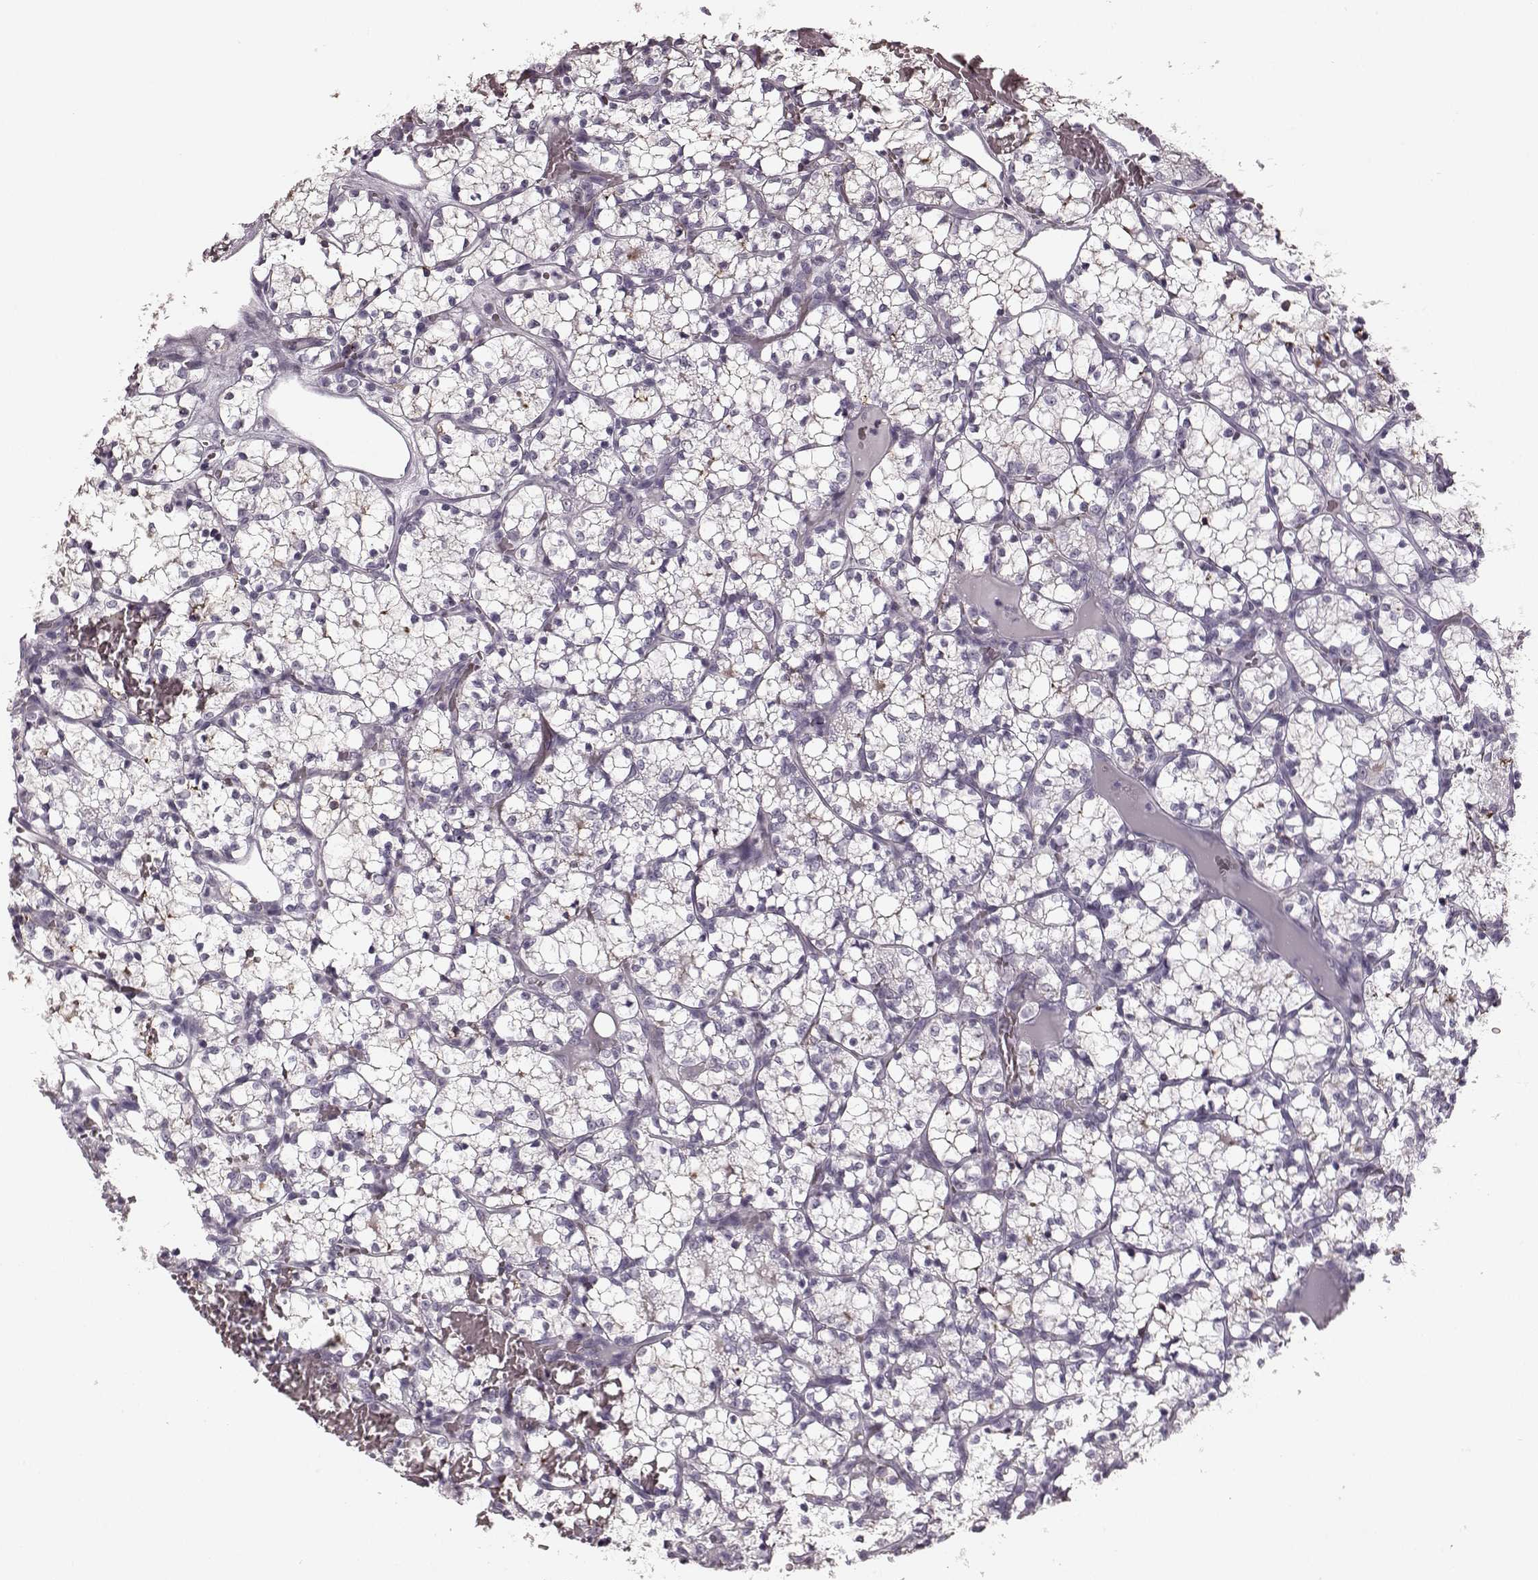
{"staining": {"intensity": "negative", "quantity": "none", "location": "none"}, "tissue": "renal cancer", "cell_type": "Tumor cells", "image_type": "cancer", "snomed": [{"axis": "morphology", "description": "Adenocarcinoma, NOS"}, {"axis": "topography", "description": "Kidney"}], "caption": "Immunohistochemistry (IHC) micrograph of human renal adenocarcinoma stained for a protein (brown), which exhibits no staining in tumor cells.", "gene": "CST7", "patient": {"sex": "female", "age": 69}}